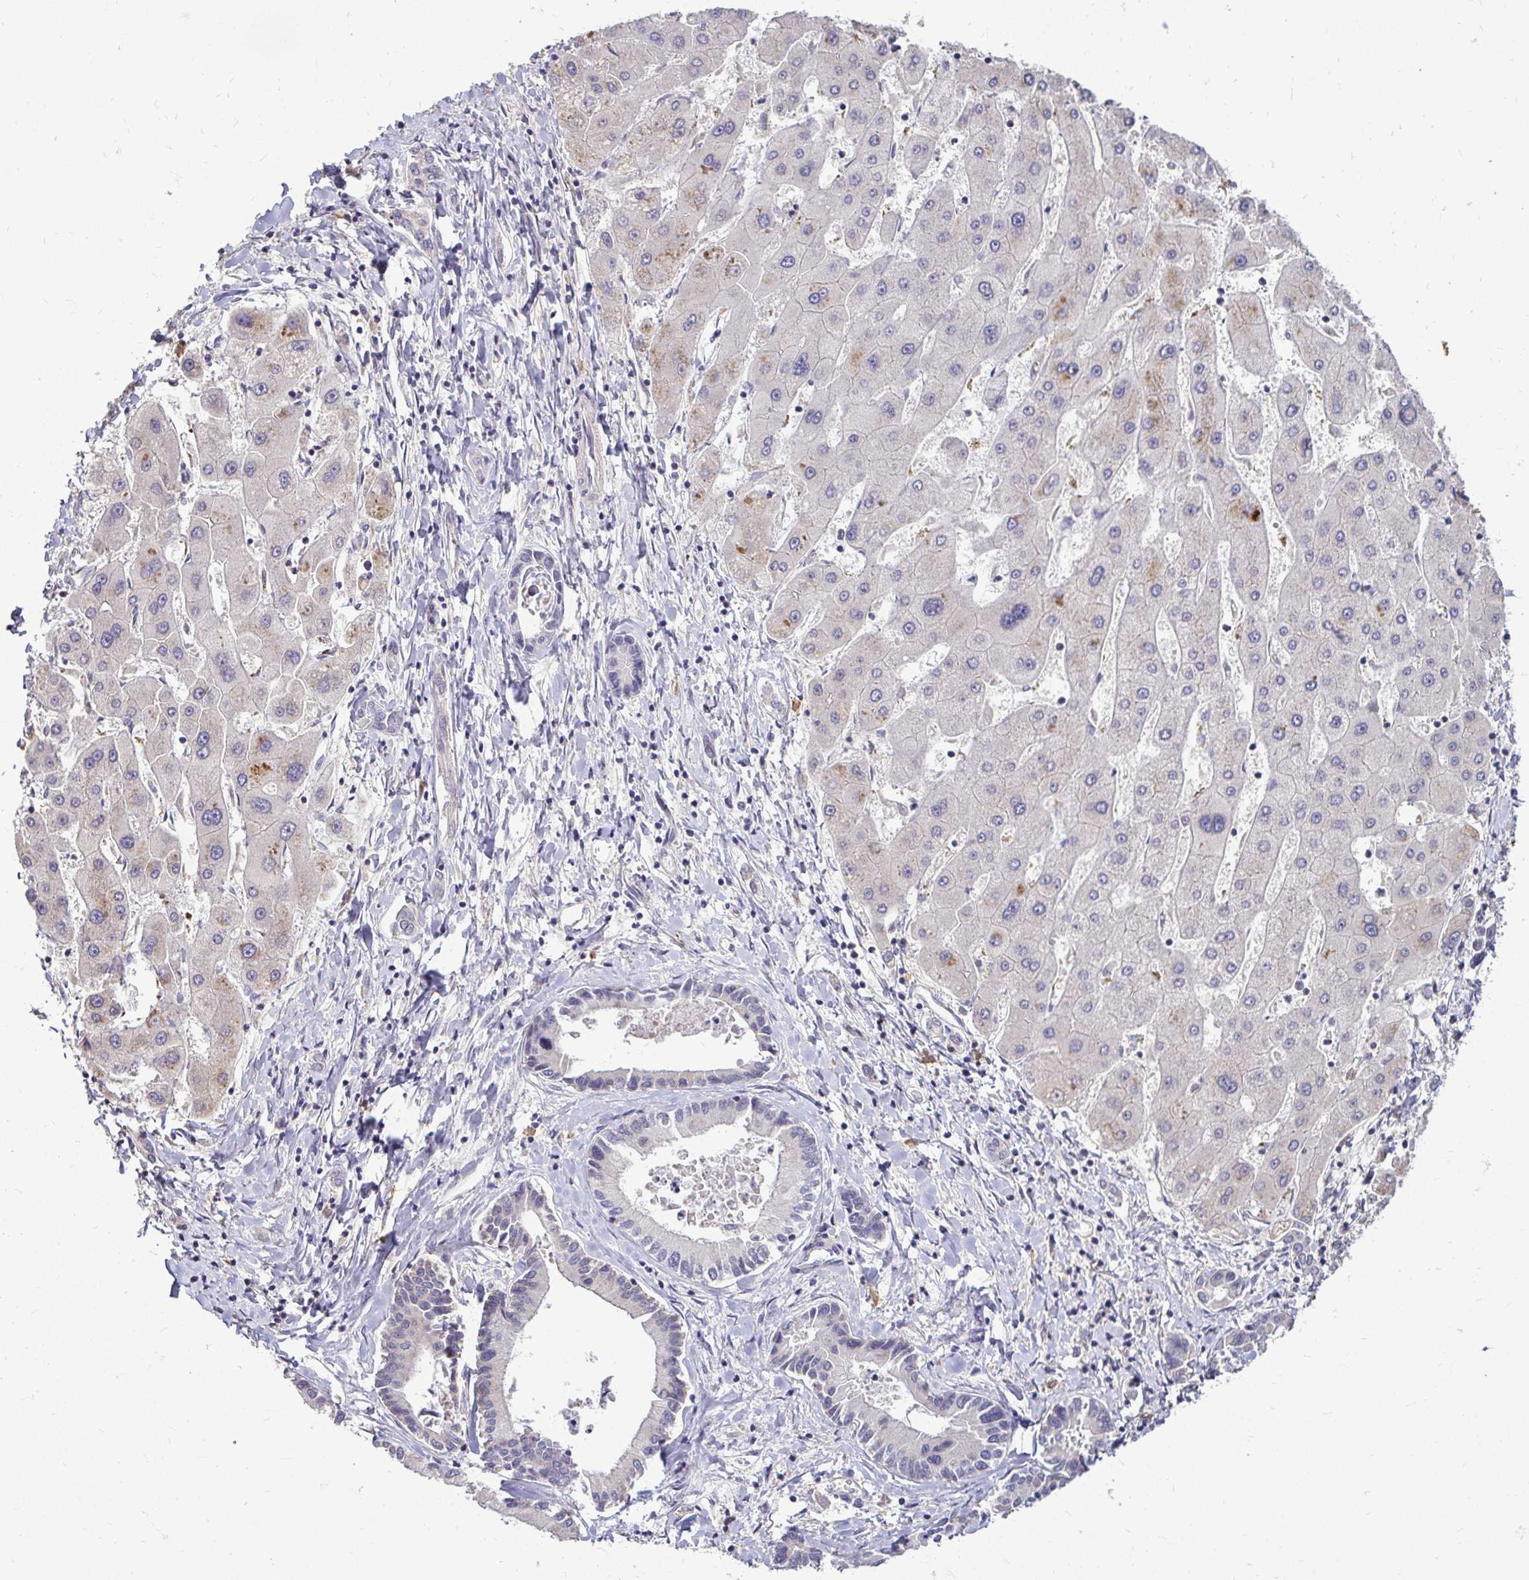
{"staining": {"intensity": "negative", "quantity": "none", "location": "none"}, "tissue": "liver cancer", "cell_type": "Tumor cells", "image_type": "cancer", "snomed": [{"axis": "morphology", "description": "Cholangiocarcinoma"}, {"axis": "topography", "description": "Liver"}], "caption": "Liver cholangiocarcinoma stained for a protein using immunohistochemistry (IHC) shows no positivity tumor cells.", "gene": "FMR1", "patient": {"sex": "male", "age": 66}}